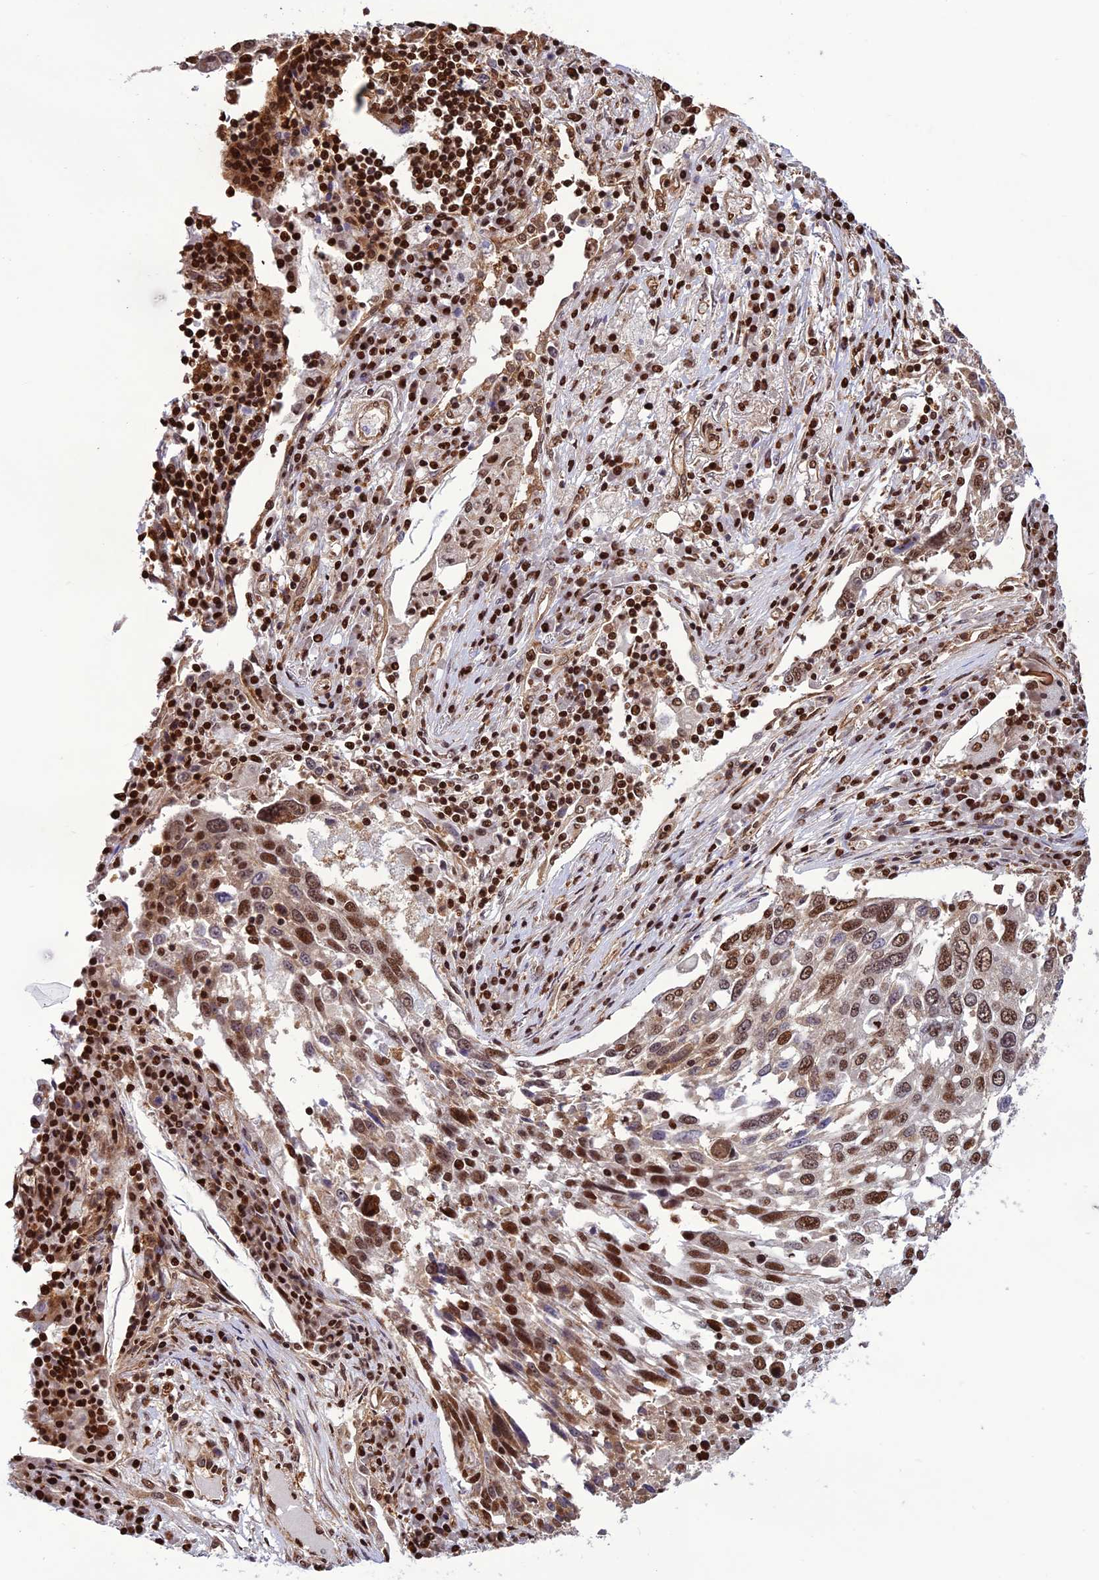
{"staining": {"intensity": "moderate", "quantity": "25%-75%", "location": "nuclear"}, "tissue": "lung cancer", "cell_type": "Tumor cells", "image_type": "cancer", "snomed": [{"axis": "morphology", "description": "Squamous cell carcinoma, NOS"}, {"axis": "topography", "description": "Lung"}], "caption": "The immunohistochemical stain labels moderate nuclear expression in tumor cells of lung cancer (squamous cell carcinoma) tissue. (IHC, brightfield microscopy, high magnification).", "gene": "INO80E", "patient": {"sex": "male", "age": 65}}